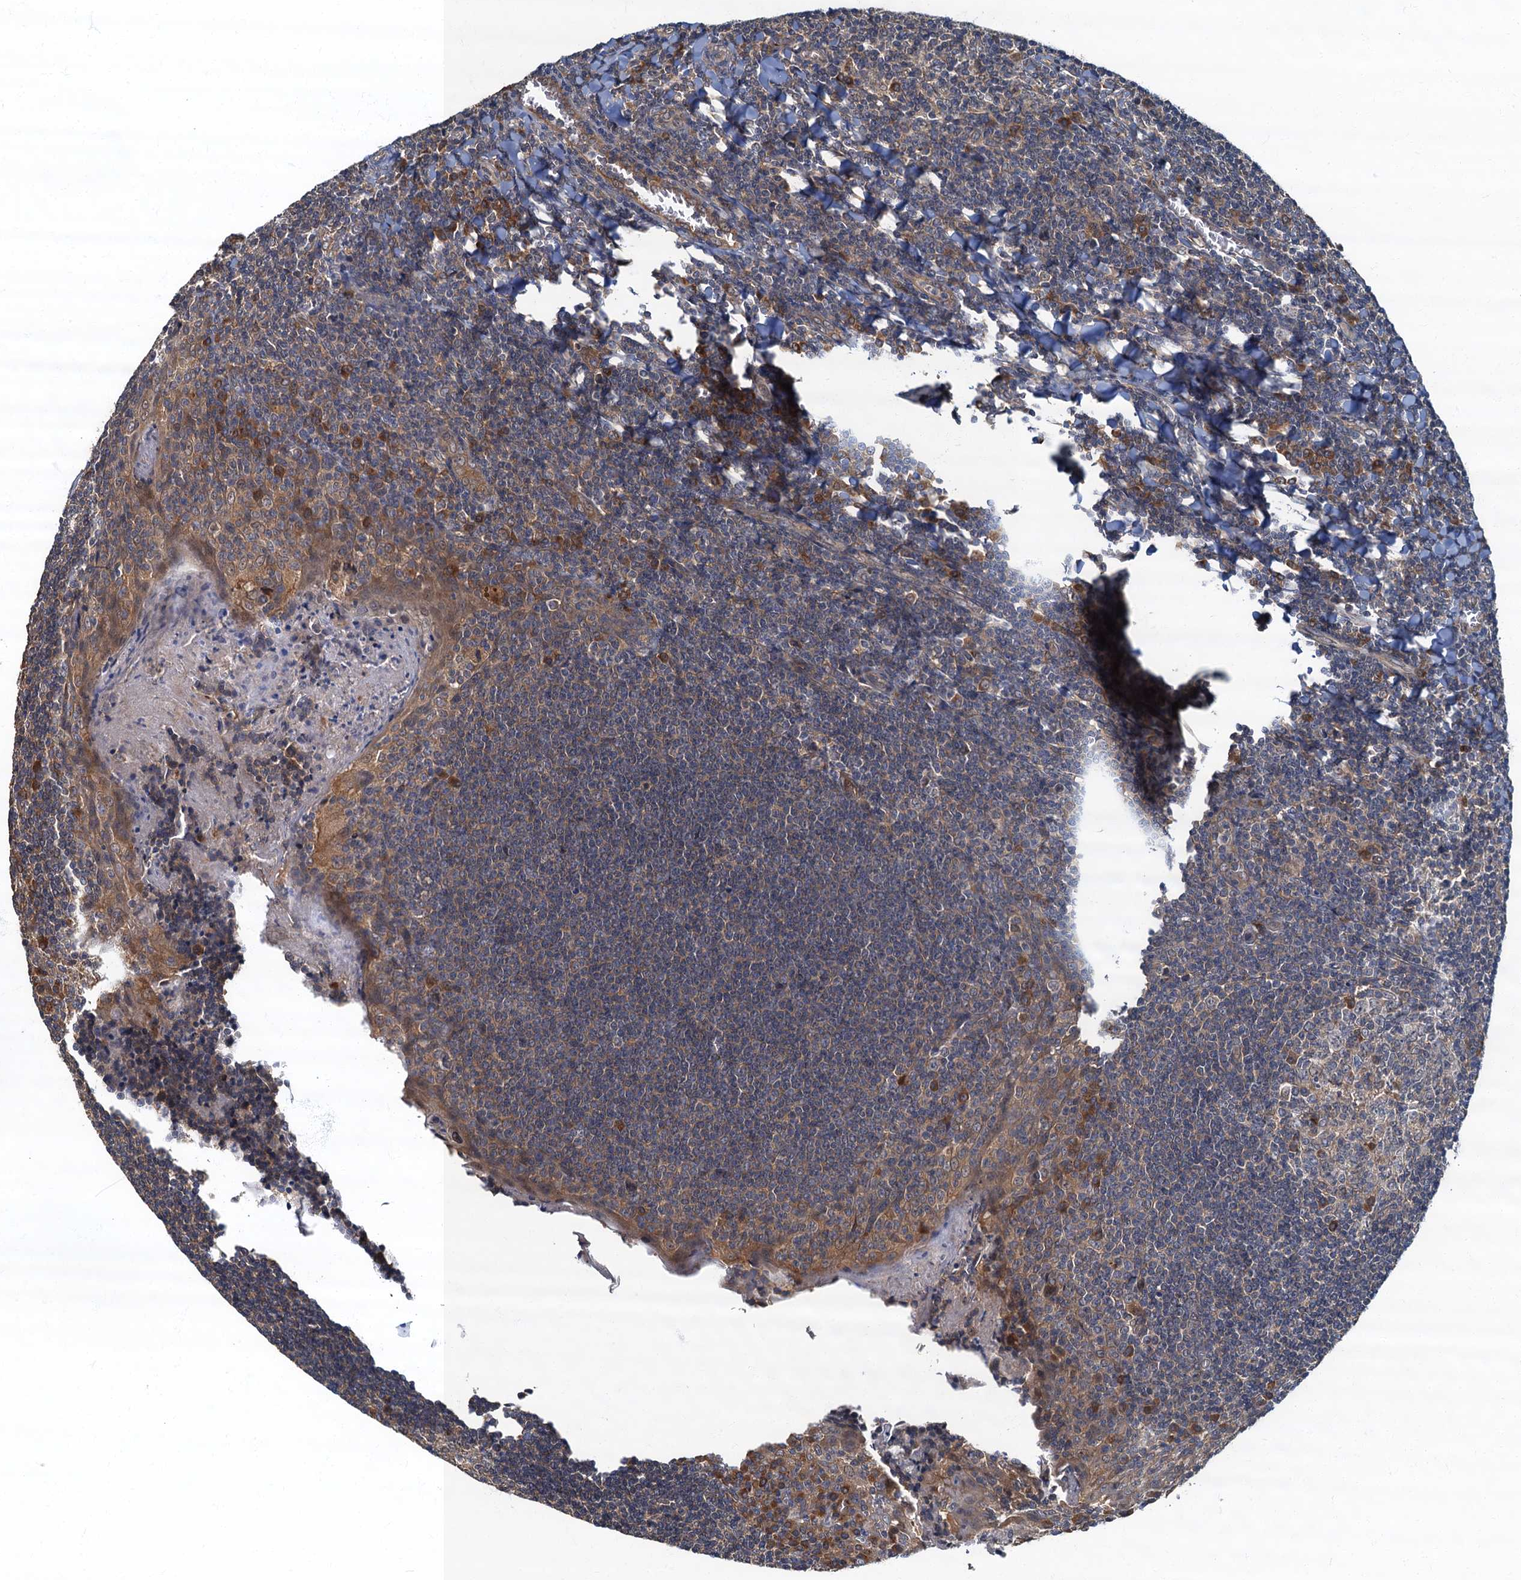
{"staining": {"intensity": "weak", "quantity": "25%-75%", "location": "cytoplasmic/membranous"}, "tissue": "tonsil", "cell_type": "Germinal center cells", "image_type": "normal", "snomed": [{"axis": "morphology", "description": "Normal tissue, NOS"}, {"axis": "topography", "description": "Tonsil"}], "caption": "This micrograph shows immunohistochemistry (IHC) staining of normal tonsil, with low weak cytoplasmic/membranous expression in approximately 25%-75% of germinal center cells.", "gene": "TBCK", "patient": {"sex": "male", "age": 27}}